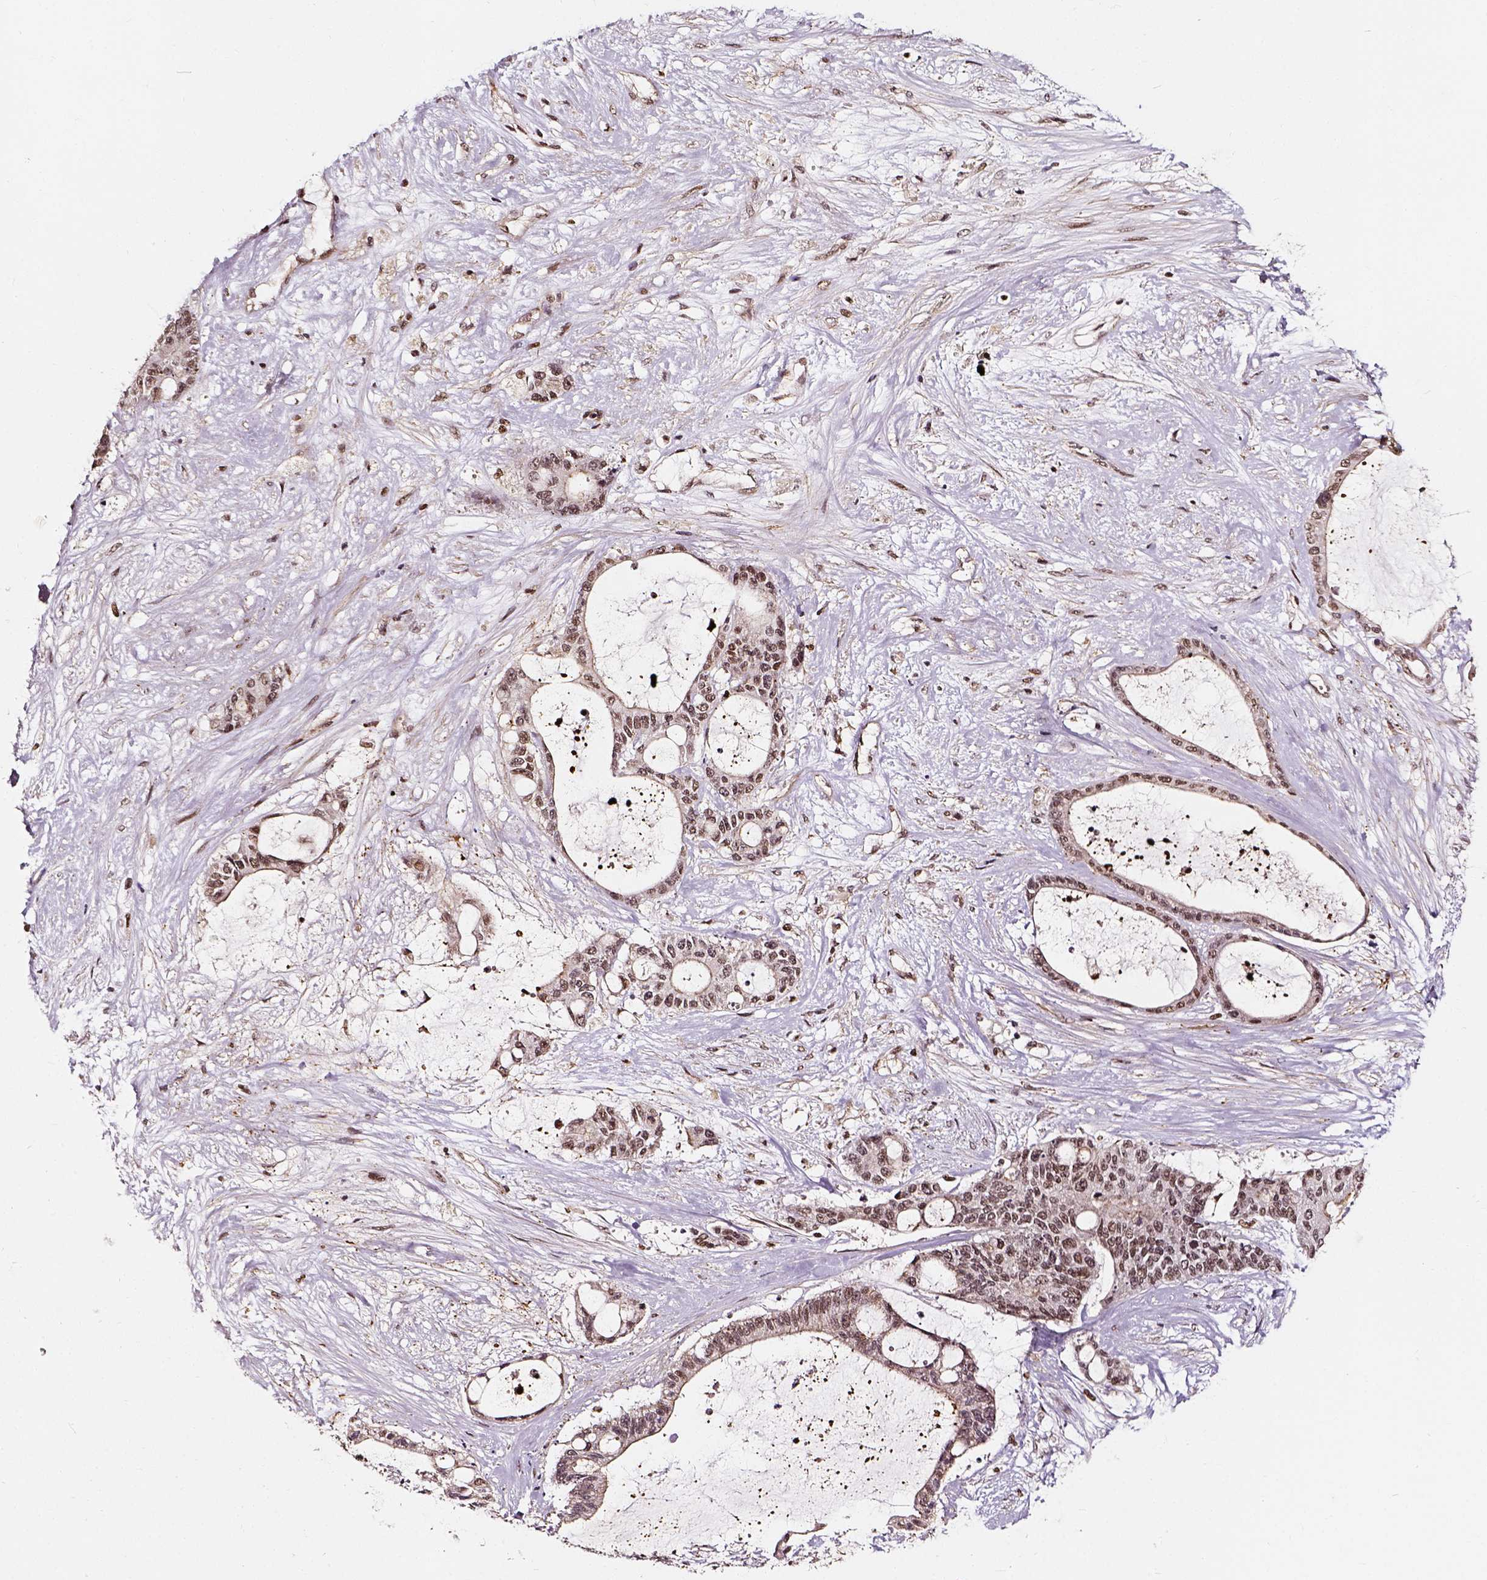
{"staining": {"intensity": "weak", "quantity": ">75%", "location": "nuclear"}, "tissue": "liver cancer", "cell_type": "Tumor cells", "image_type": "cancer", "snomed": [{"axis": "morphology", "description": "Normal tissue, NOS"}, {"axis": "morphology", "description": "Cholangiocarcinoma"}, {"axis": "topography", "description": "Liver"}, {"axis": "topography", "description": "Peripheral nerve tissue"}], "caption": "IHC histopathology image of human liver cancer stained for a protein (brown), which reveals low levels of weak nuclear positivity in approximately >75% of tumor cells.", "gene": "NACC1", "patient": {"sex": "female", "age": 73}}